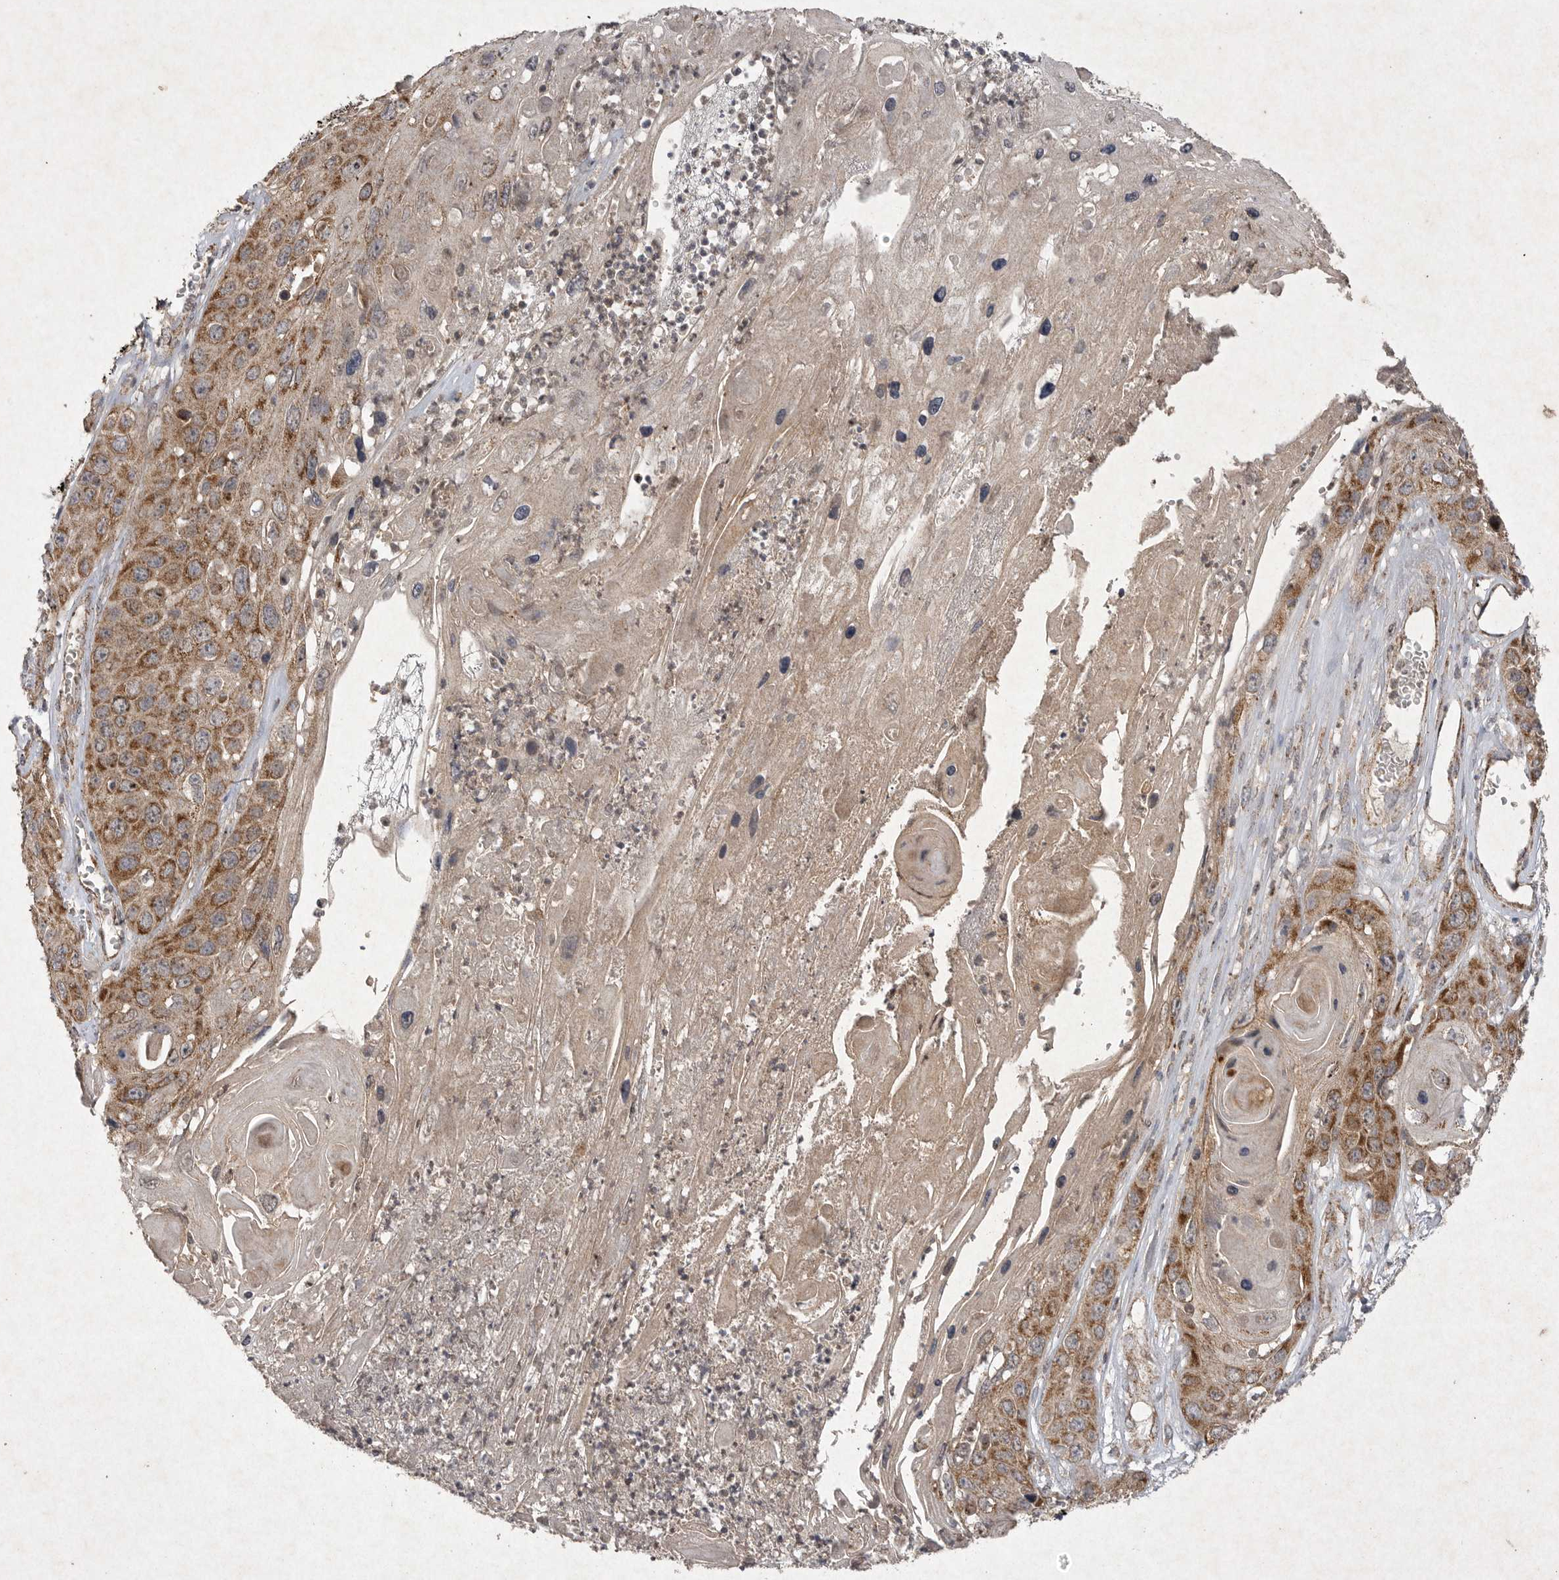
{"staining": {"intensity": "strong", "quantity": ">75%", "location": "cytoplasmic/membranous"}, "tissue": "skin cancer", "cell_type": "Tumor cells", "image_type": "cancer", "snomed": [{"axis": "morphology", "description": "Squamous cell carcinoma, NOS"}, {"axis": "topography", "description": "Skin"}], "caption": "Human squamous cell carcinoma (skin) stained with a brown dye displays strong cytoplasmic/membranous positive staining in approximately >75% of tumor cells.", "gene": "DDR1", "patient": {"sex": "male", "age": 55}}